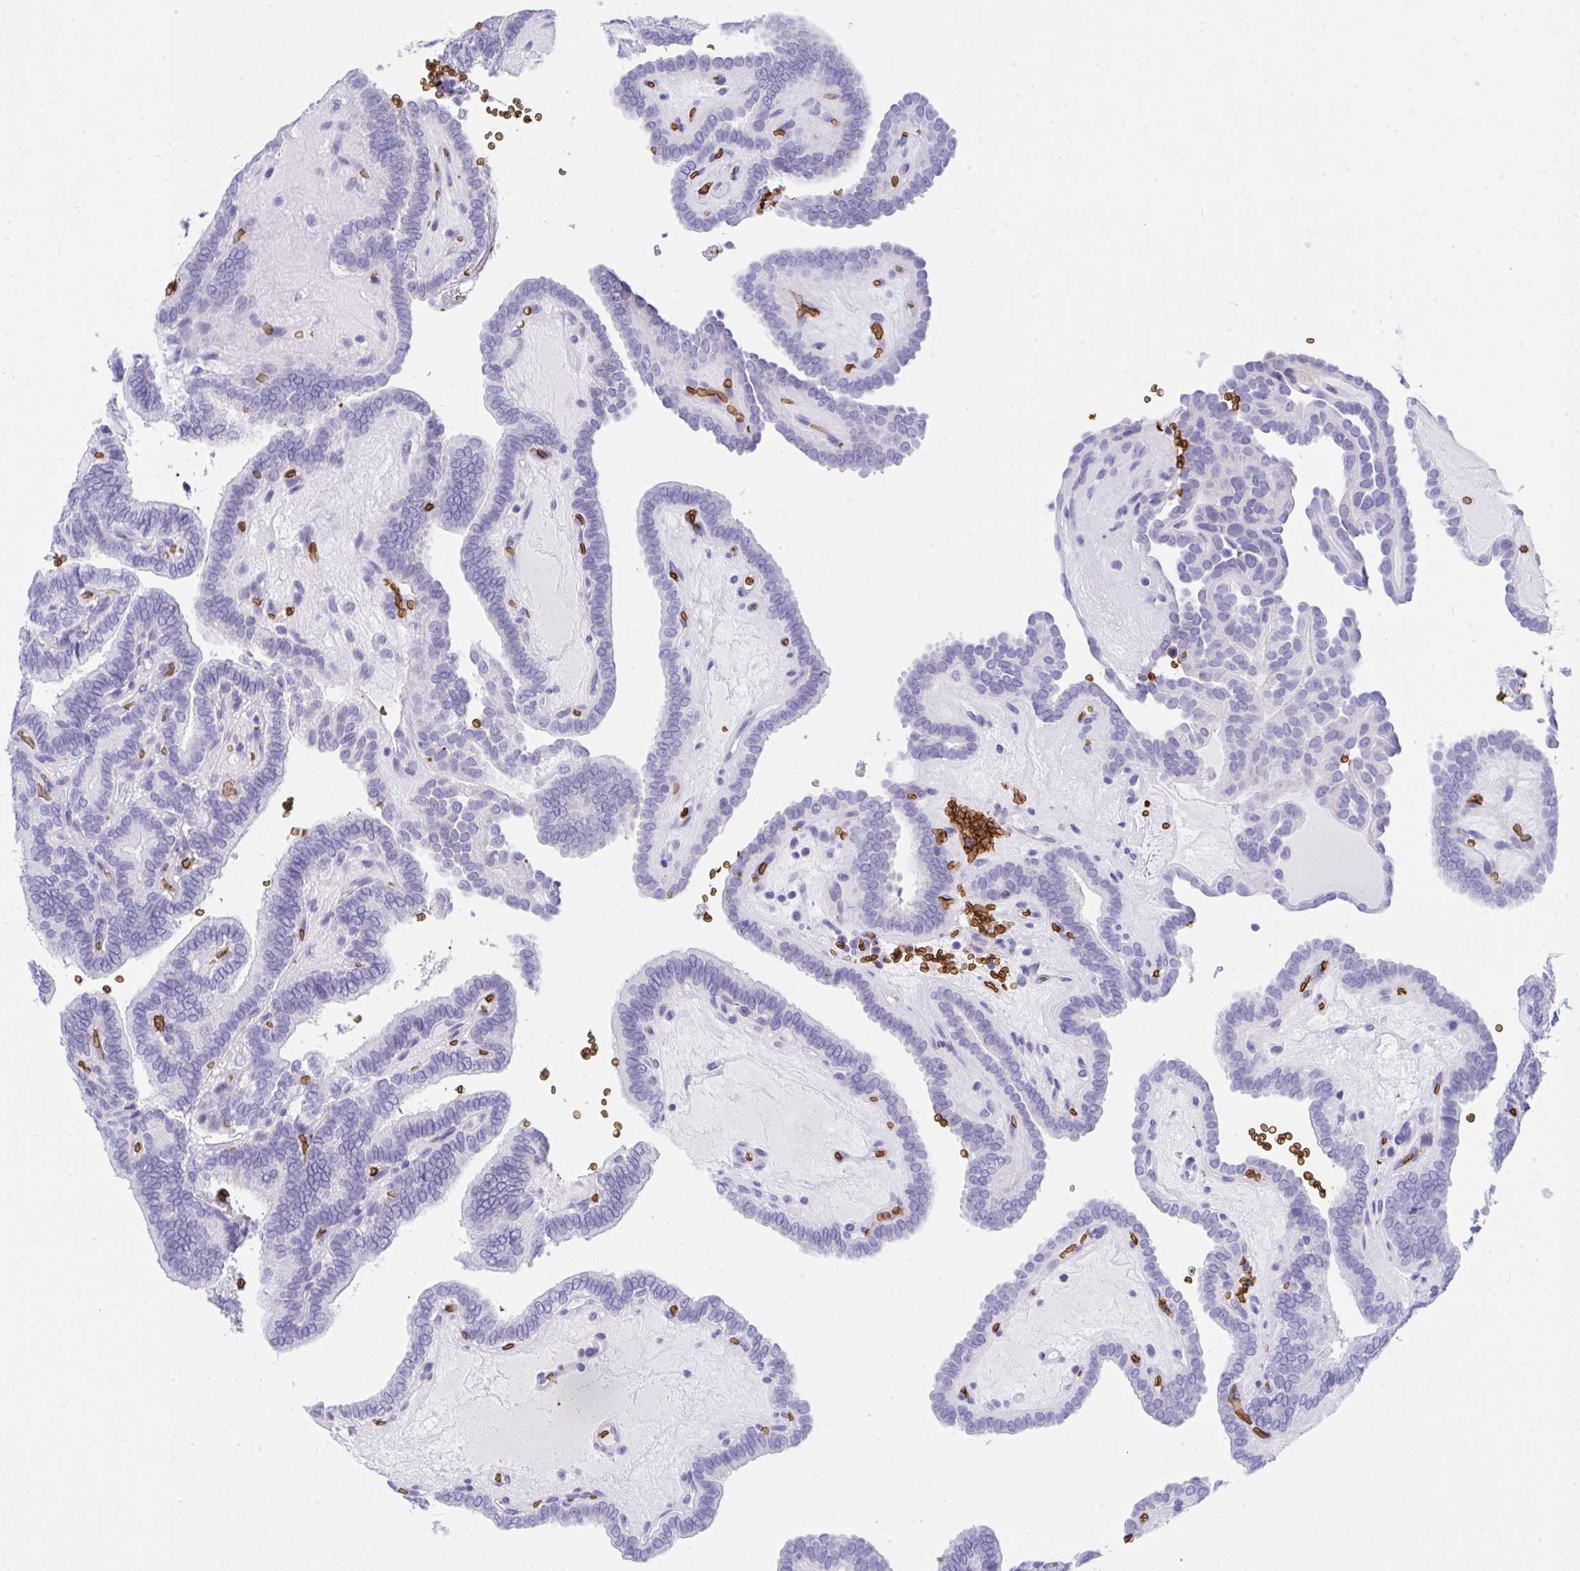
{"staining": {"intensity": "negative", "quantity": "none", "location": "none"}, "tissue": "thyroid cancer", "cell_type": "Tumor cells", "image_type": "cancer", "snomed": [{"axis": "morphology", "description": "Papillary adenocarcinoma, NOS"}, {"axis": "topography", "description": "Thyroid gland"}], "caption": "The immunohistochemistry image has no significant expression in tumor cells of thyroid cancer tissue.", "gene": "ANK1", "patient": {"sex": "female", "age": 21}}